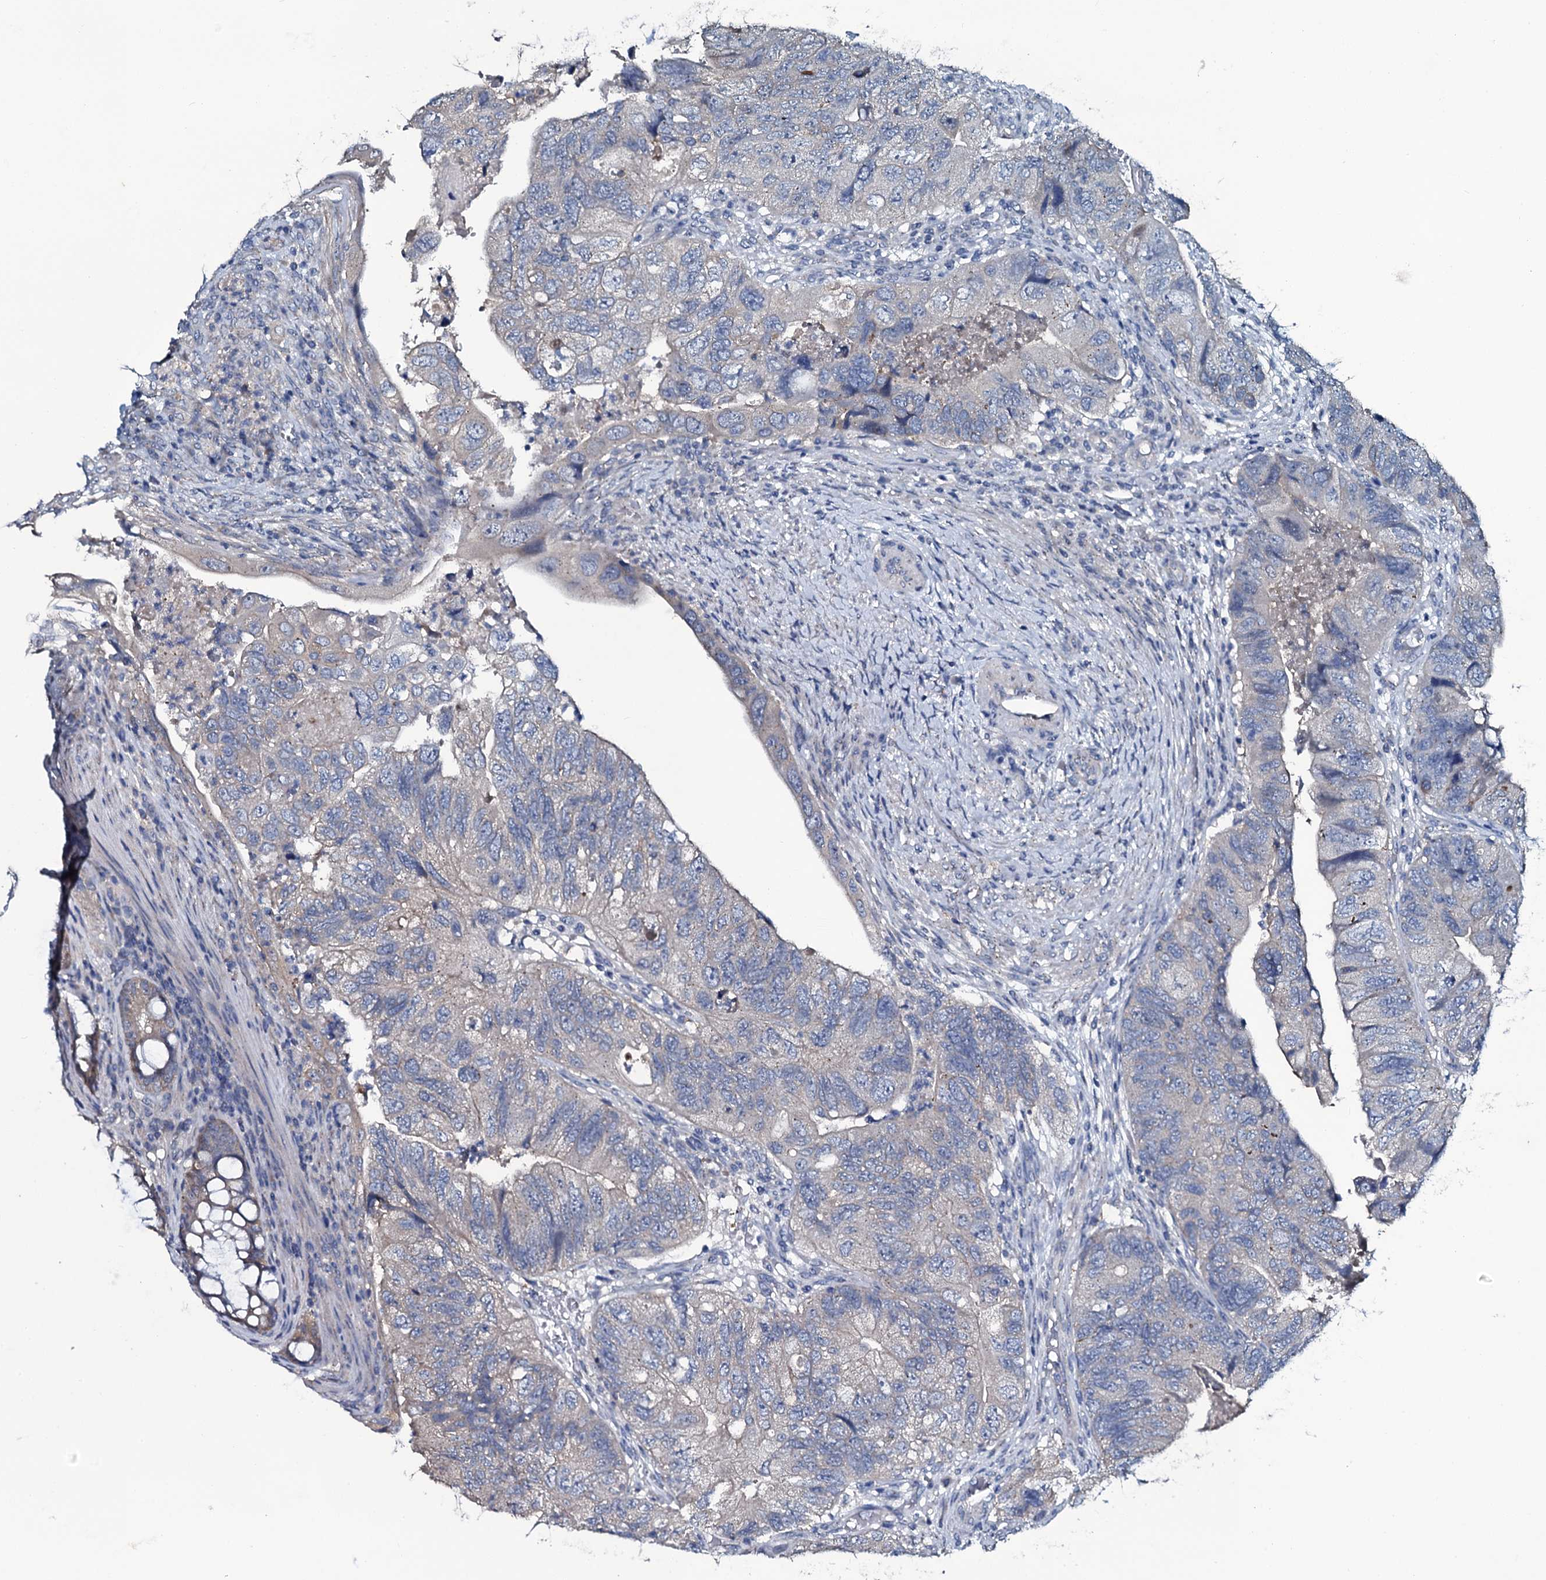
{"staining": {"intensity": "negative", "quantity": "none", "location": "none"}, "tissue": "colorectal cancer", "cell_type": "Tumor cells", "image_type": "cancer", "snomed": [{"axis": "morphology", "description": "Adenocarcinoma, NOS"}, {"axis": "topography", "description": "Rectum"}], "caption": "This is a photomicrograph of immunohistochemistry staining of colorectal adenocarcinoma, which shows no staining in tumor cells.", "gene": "USPL1", "patient": {"sex": "male", "age": 63}}